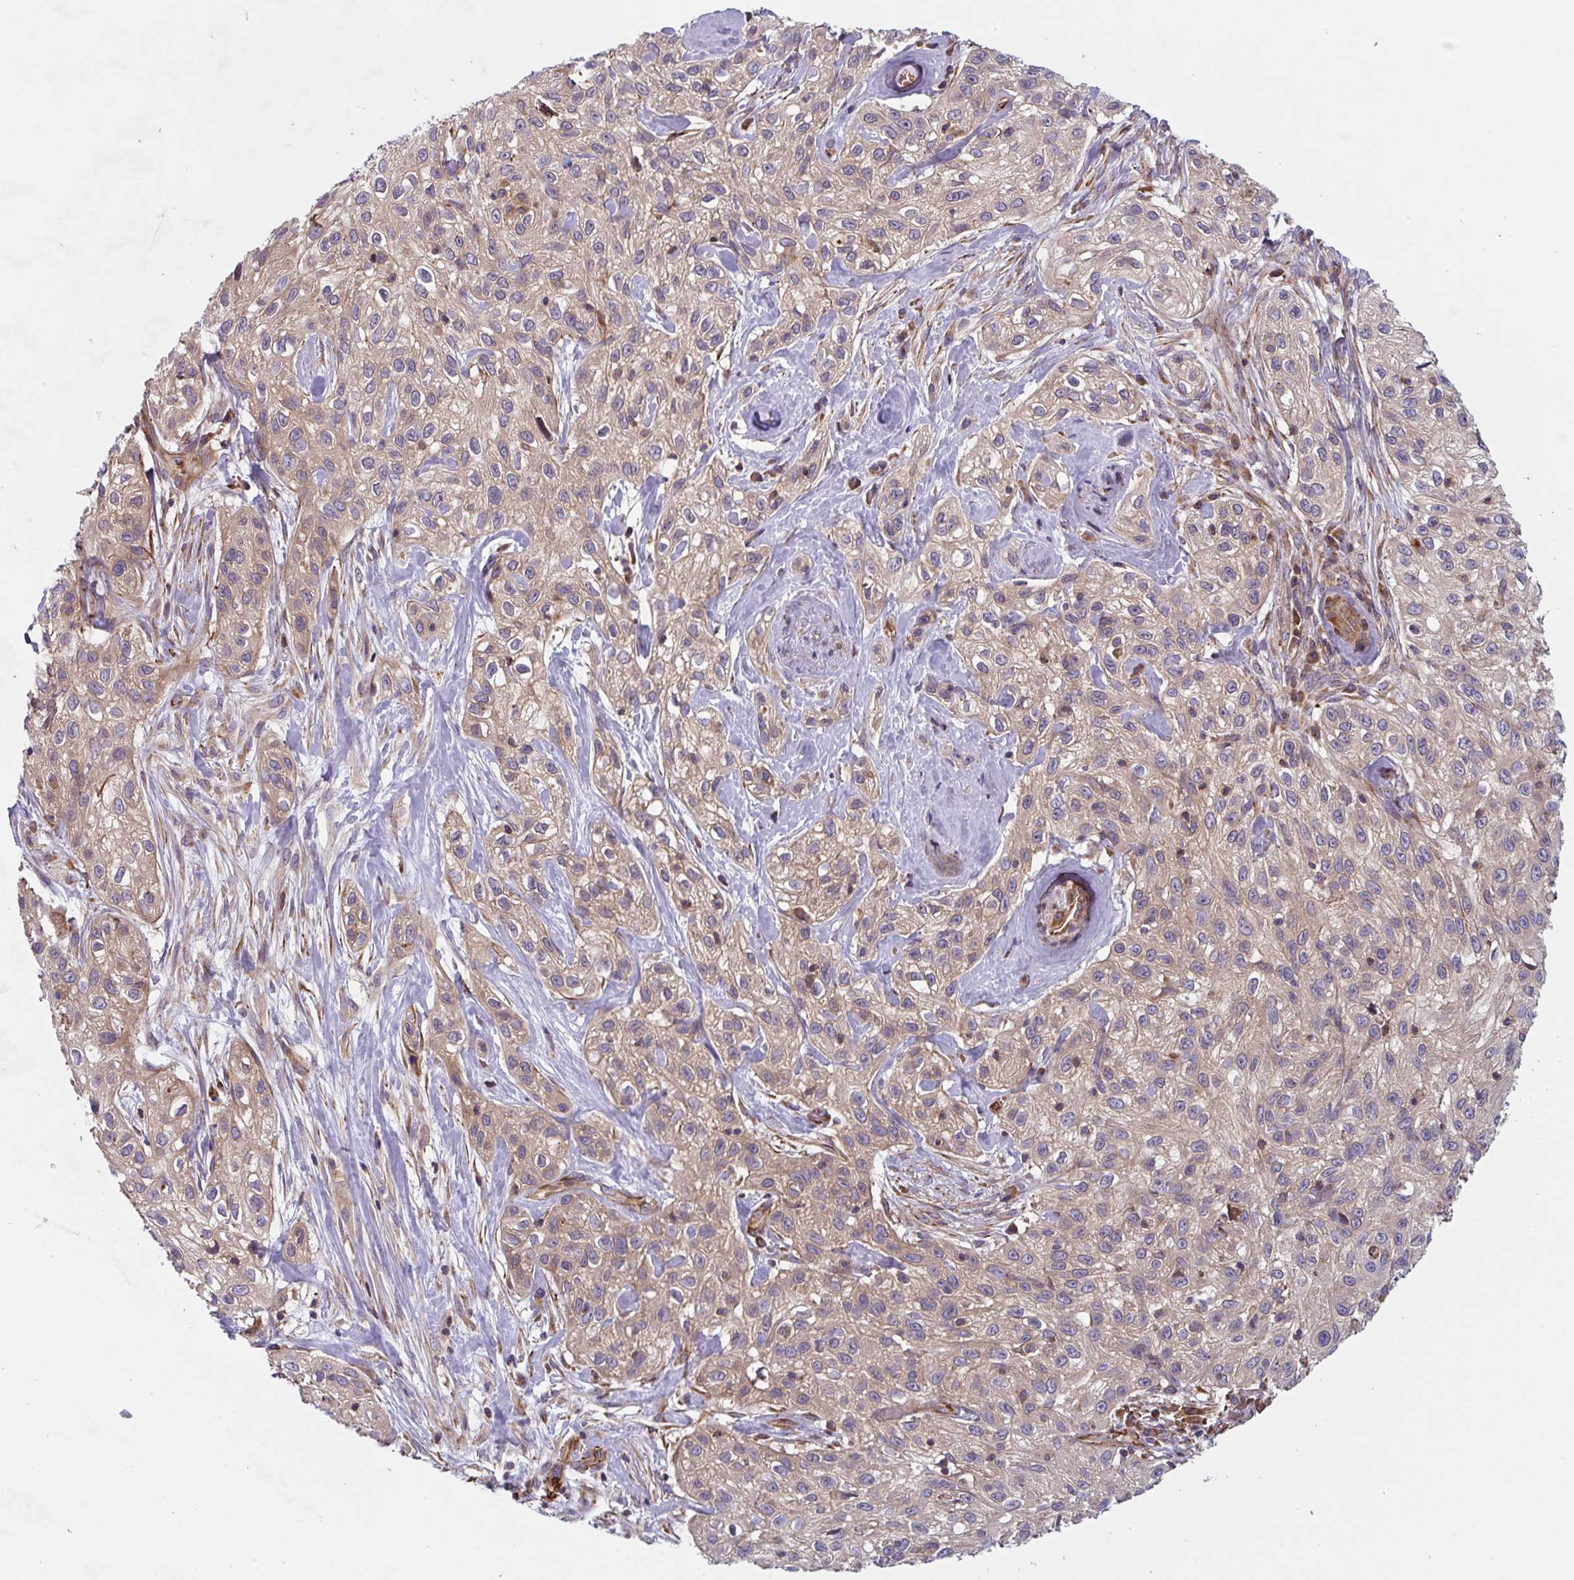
{"staining": {"intensity": "weak", "quantity": "25%-75%", "location": "cytoplasmic/membranous"}, "tissue": "skin cancer", "cell_type": "Tumor cells", "image_type": "cancer", "snomed": [{"axis": "morphology", "description": "Squamous cell carcinoma, NOS"}, {"axis": "topography", "description": "Skin"}], "caption": "Weak cytoplasmic/membranous positivity for a protein is seen in approximately 25%-75% of tumor cells of squamous cell carcinoma (skin) using IHC.", "gene": "APOBEC3D", "patient": {"sex": "male", "age": 82}}